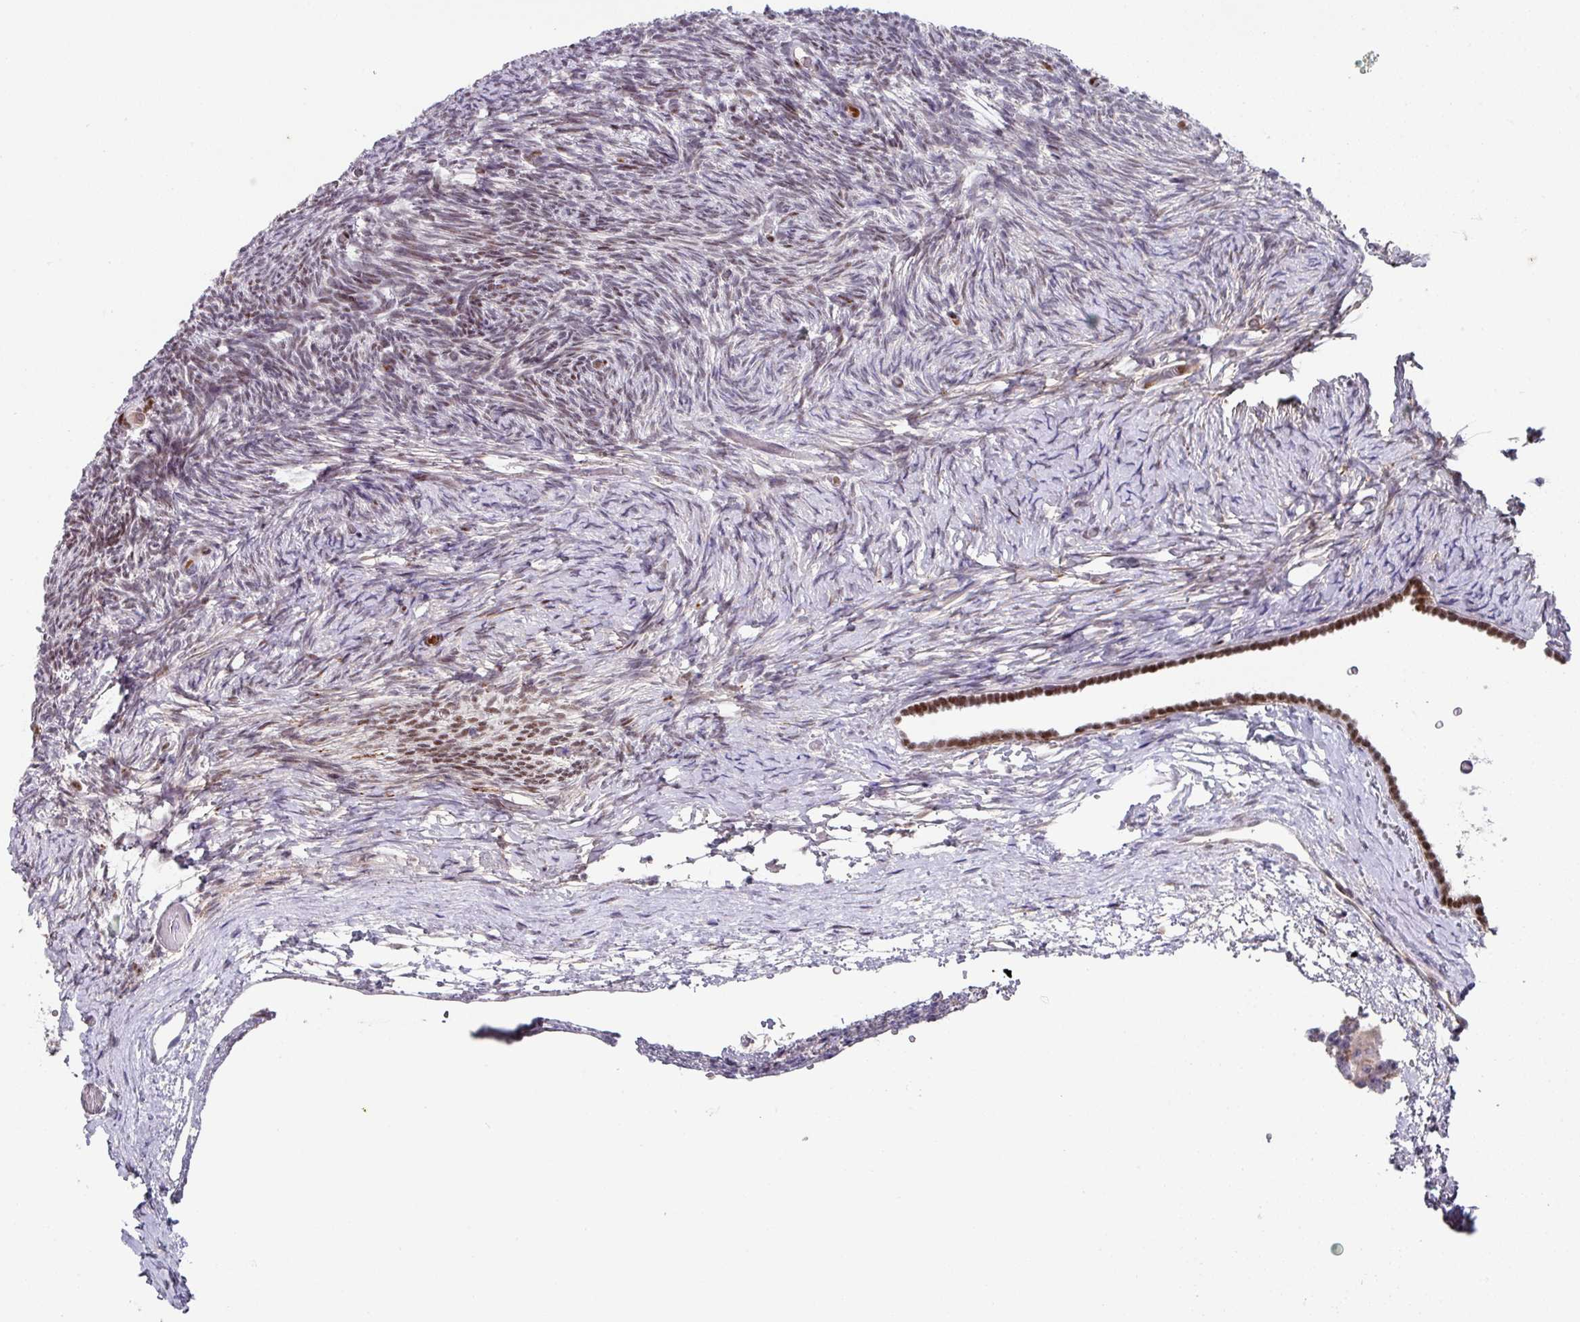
{"staining": {"intensity": "moderate", "quantity": ">75%", "location": "nuclear"}, "tissue": "ovary", "cell_type": "Follicle cells", "image_type": "normal", "snomed": [{"axis": "morphology", "description": "Normal tissue, NOS"}, {"axis": "topography", "description": "Ovary"}], "caption": "Immunohistochemical staining of unremarkable human ovary demonstrates moderate nuclear protein positivity in approximately >75% of follicle cells.", "gene": "CBX7", "patient": {"sex": "female", "age": 39}}